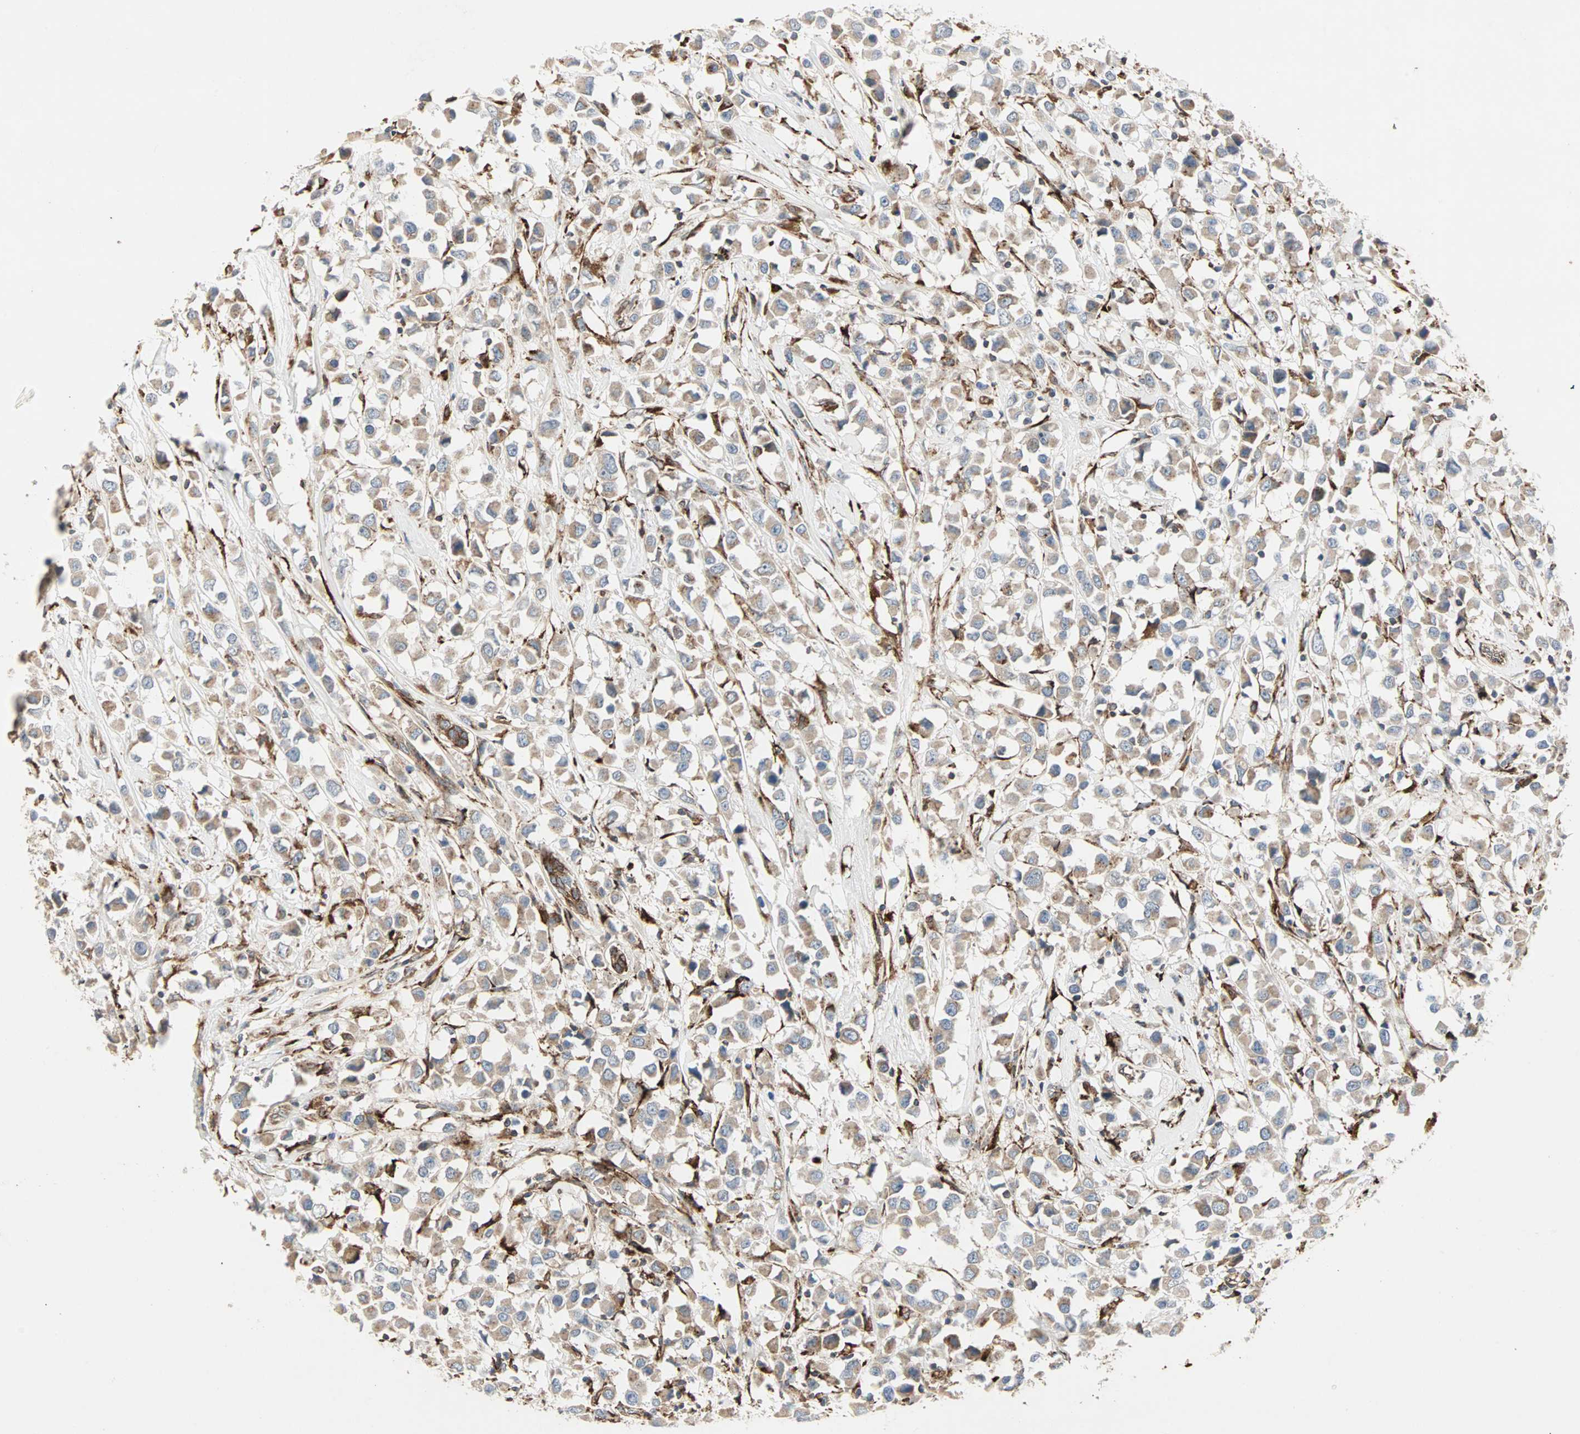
{"staining": {"intensity": "moderate", "quantity": ">75%", "location": "cytoplasmic/membranous"}, "tissue": "breast cancer", "cell_type": "Tumor cells", "image_type": "cancer", "snomed": [{"axis": "morphology", "description": "Duct carcinoma"}, {"axis": "topography", "description": "Breast"}], "caption": "Tumor cells reveal medium levels of moderate cytoplasmic/membranous positivity in approximately >75% of cells in human breast cancer (intraductal carcinoma). (Stains: DAB in brown, nuclei in blue, Microscopy: brightfield microscopy at high magnification).", "gene": "H6PD", "patient": {"sex": "female", "age": 61}}